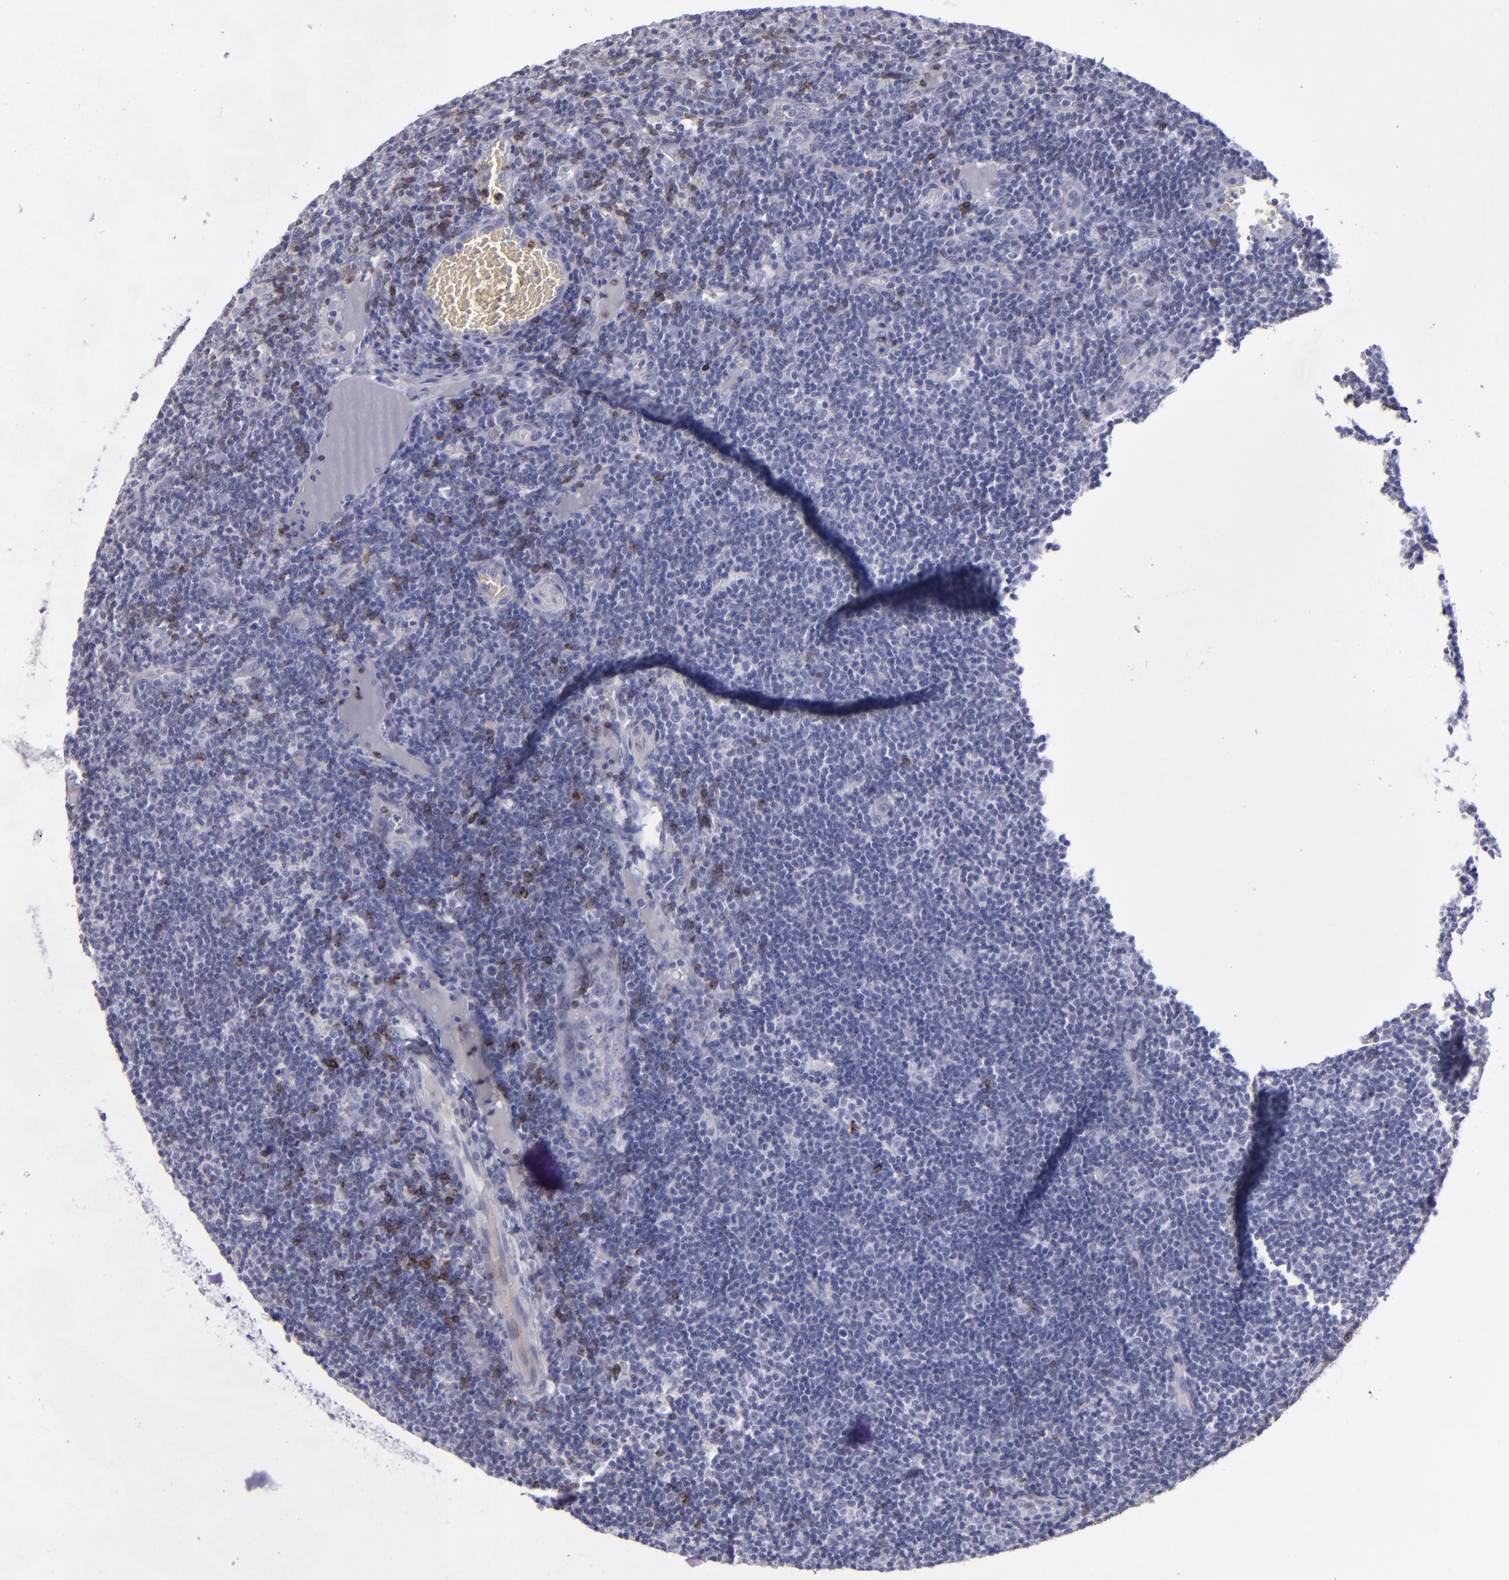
{"staining": {"intensity": "moderate", "quantity": "25%-75%", "location": "cytoplasmic/membranous"}, "tissue": "lymph node", "cell_type": "Germinal center cells", "image_type": "normal", "snomed": [{"axis": "morphology", "description": "Normal tissue, NOS"}, {"axis": "morphology", "description": "Inflammation, NOS"}, {"axis": "topography", "description": "Lymph node"}, {"axis": "topography", "description": "Salivary gland"}], "caption": "A micrograph of lymph node stained for a protein displays moderate cytoplasmic/membranous brown staining in germinal center cells. (IHC, brightfield microscopy, high magnification).", "gene": "CD22", "patient": {"sex": "male", "age": 3}}